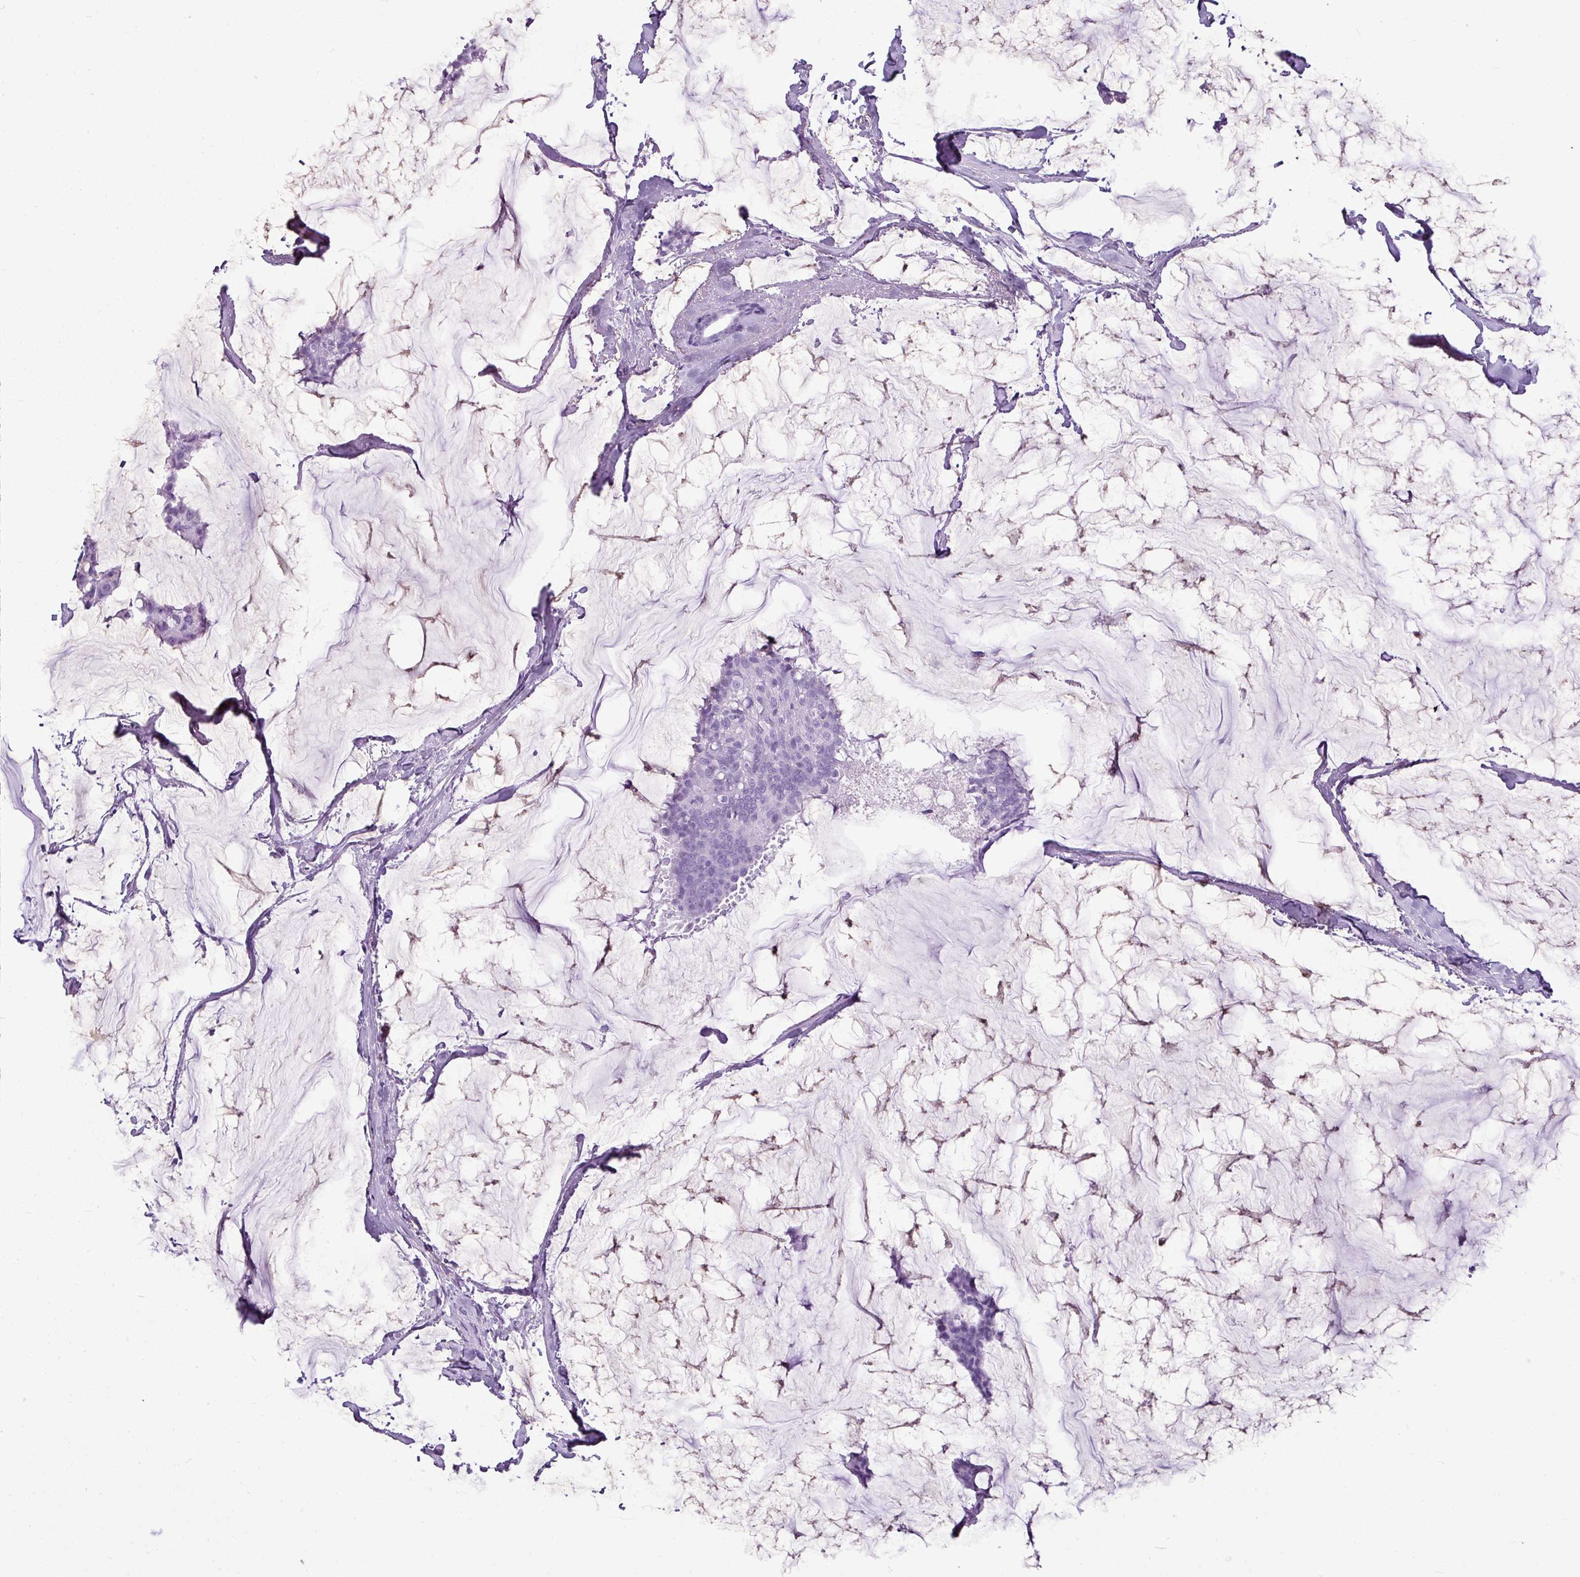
{"staining": {"intensity": "negative", "quantity": "none", "location": "none"}, "tissue": "breast cancer", "cell_type": "Tumor cells", "image_type": "cancer", "snomed": [{"axis": "morphology", "description": "Duct carcinoma"}, {"axis": "topography", "description": "Breast"}], "caption": "IHC photomicrograph of neoplastic tissue: human breast invasive ductal carcinoma stained with DAB exhibits no significant protein expression in tumor cells.", "gene": "AMY1B", "patient": {"sex": "female", "age": 93}}